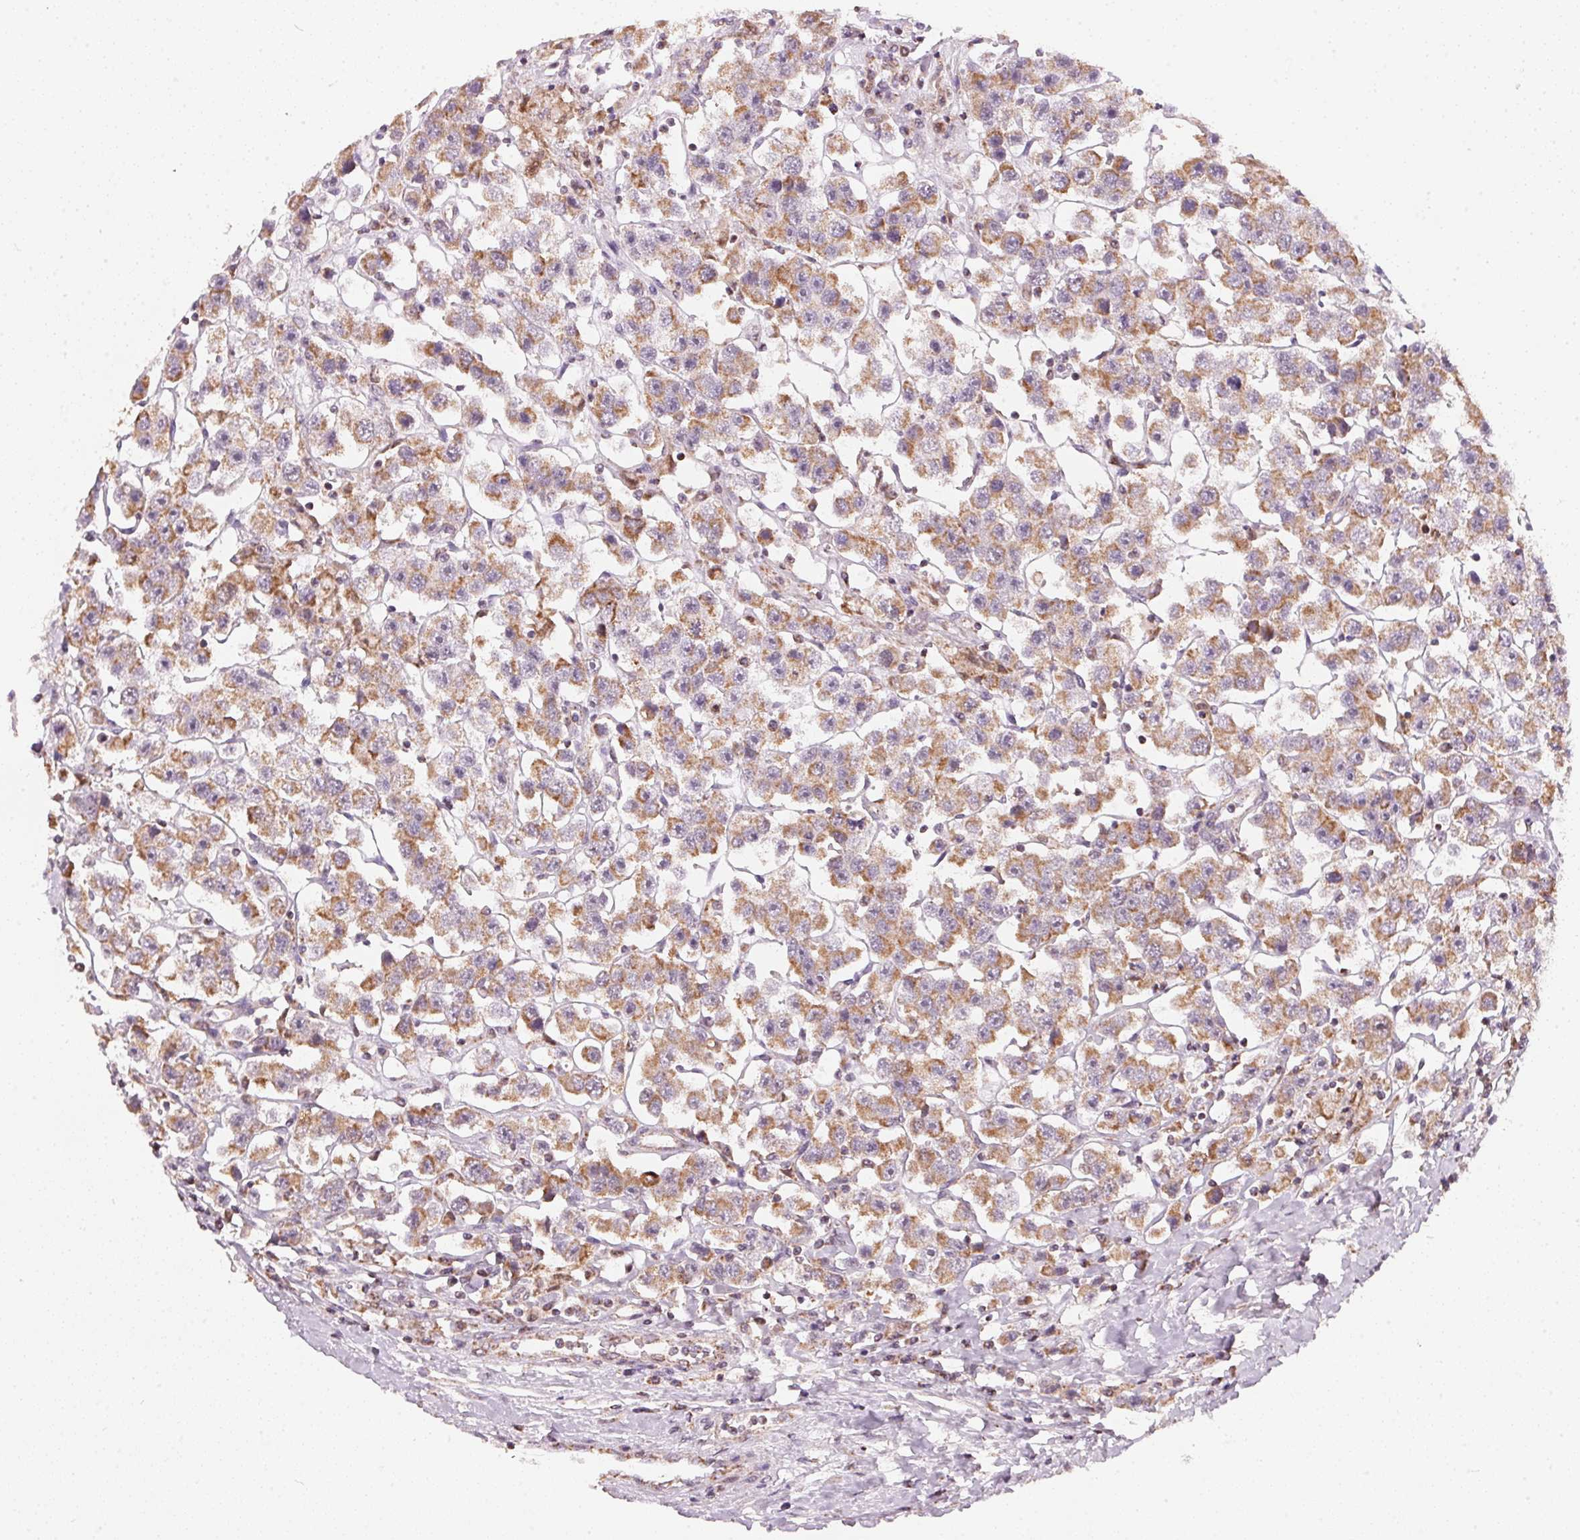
{"staining": {"intensity": "moderate", "quantity": ">75%", "location": "cytoplasmic/membranous"}, "tissue": "testis cancer", "cell_type": "Tumor cells", "image_type": "cancer", "snomed": [{"axis": "morphology", "description": "Seminoma, NOS"}, {"axis": "topography", "description": "Testis"}], "caption": "Moderate cytoplasmic/membranous positivity is present in approximately >75% of tumor cells in seminoma (testis).", "gene": "COQ7", "patient": {"sex": "male", "age": 45}}